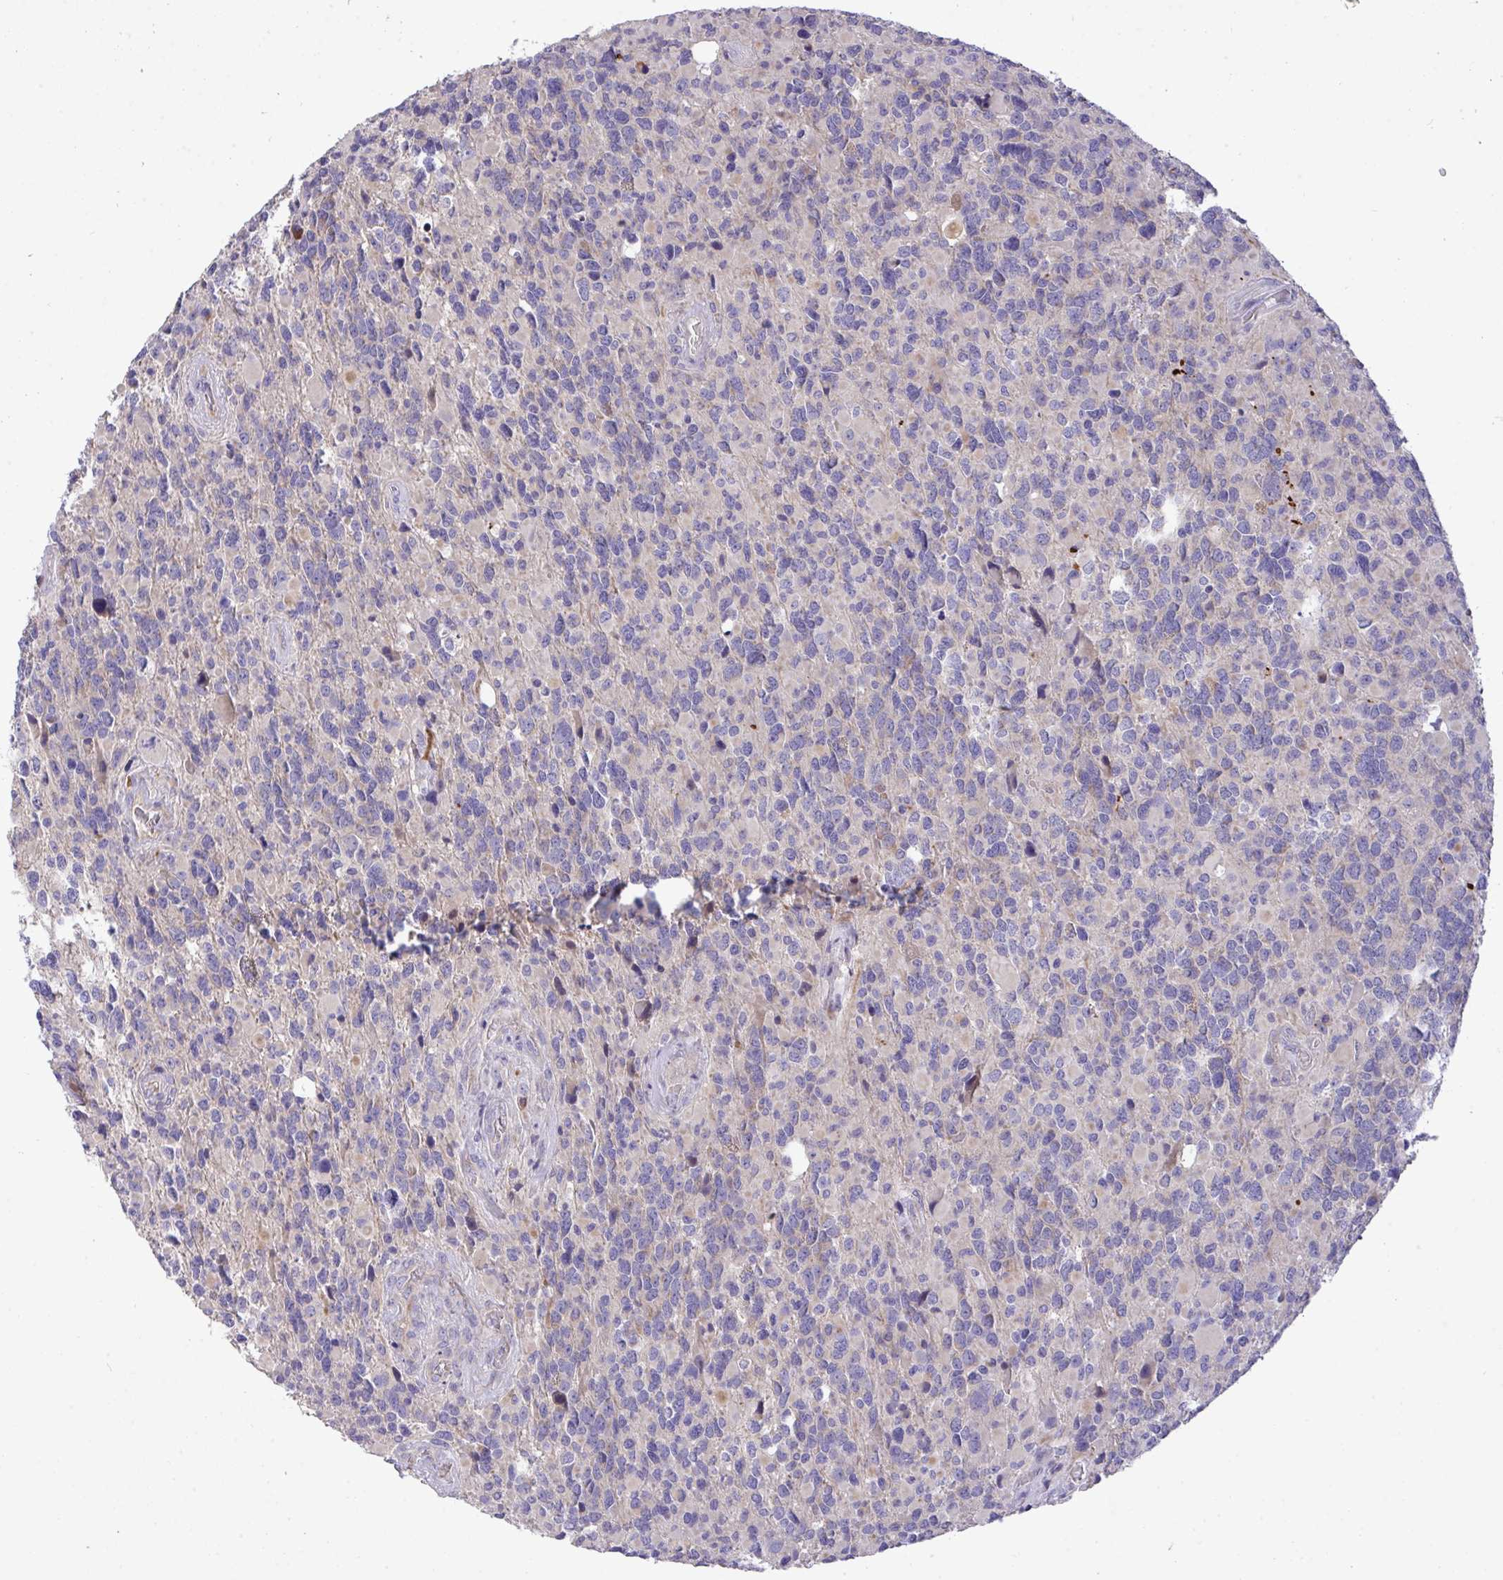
{"staining": {"intensity": "negative", "quantity": "none", "location": "none"}, "tissue": "glioma", "cell_type": "Tumor cells", "image_type": "cancer", "snomed": [{"axis": "morphology", "description": "Glioma, malignant, High grade"}, {"axis": "topography", "description": "Brain"}], "caption": "High magnification brightfield microscopy of malignant glioma (high-grade) stained with DAB (brown) and counterstained with hematoxylin (blue): tumor cells show no significant staining.", "gene": "ZNF581", "patient": {"sex": "female", "age": 40}}